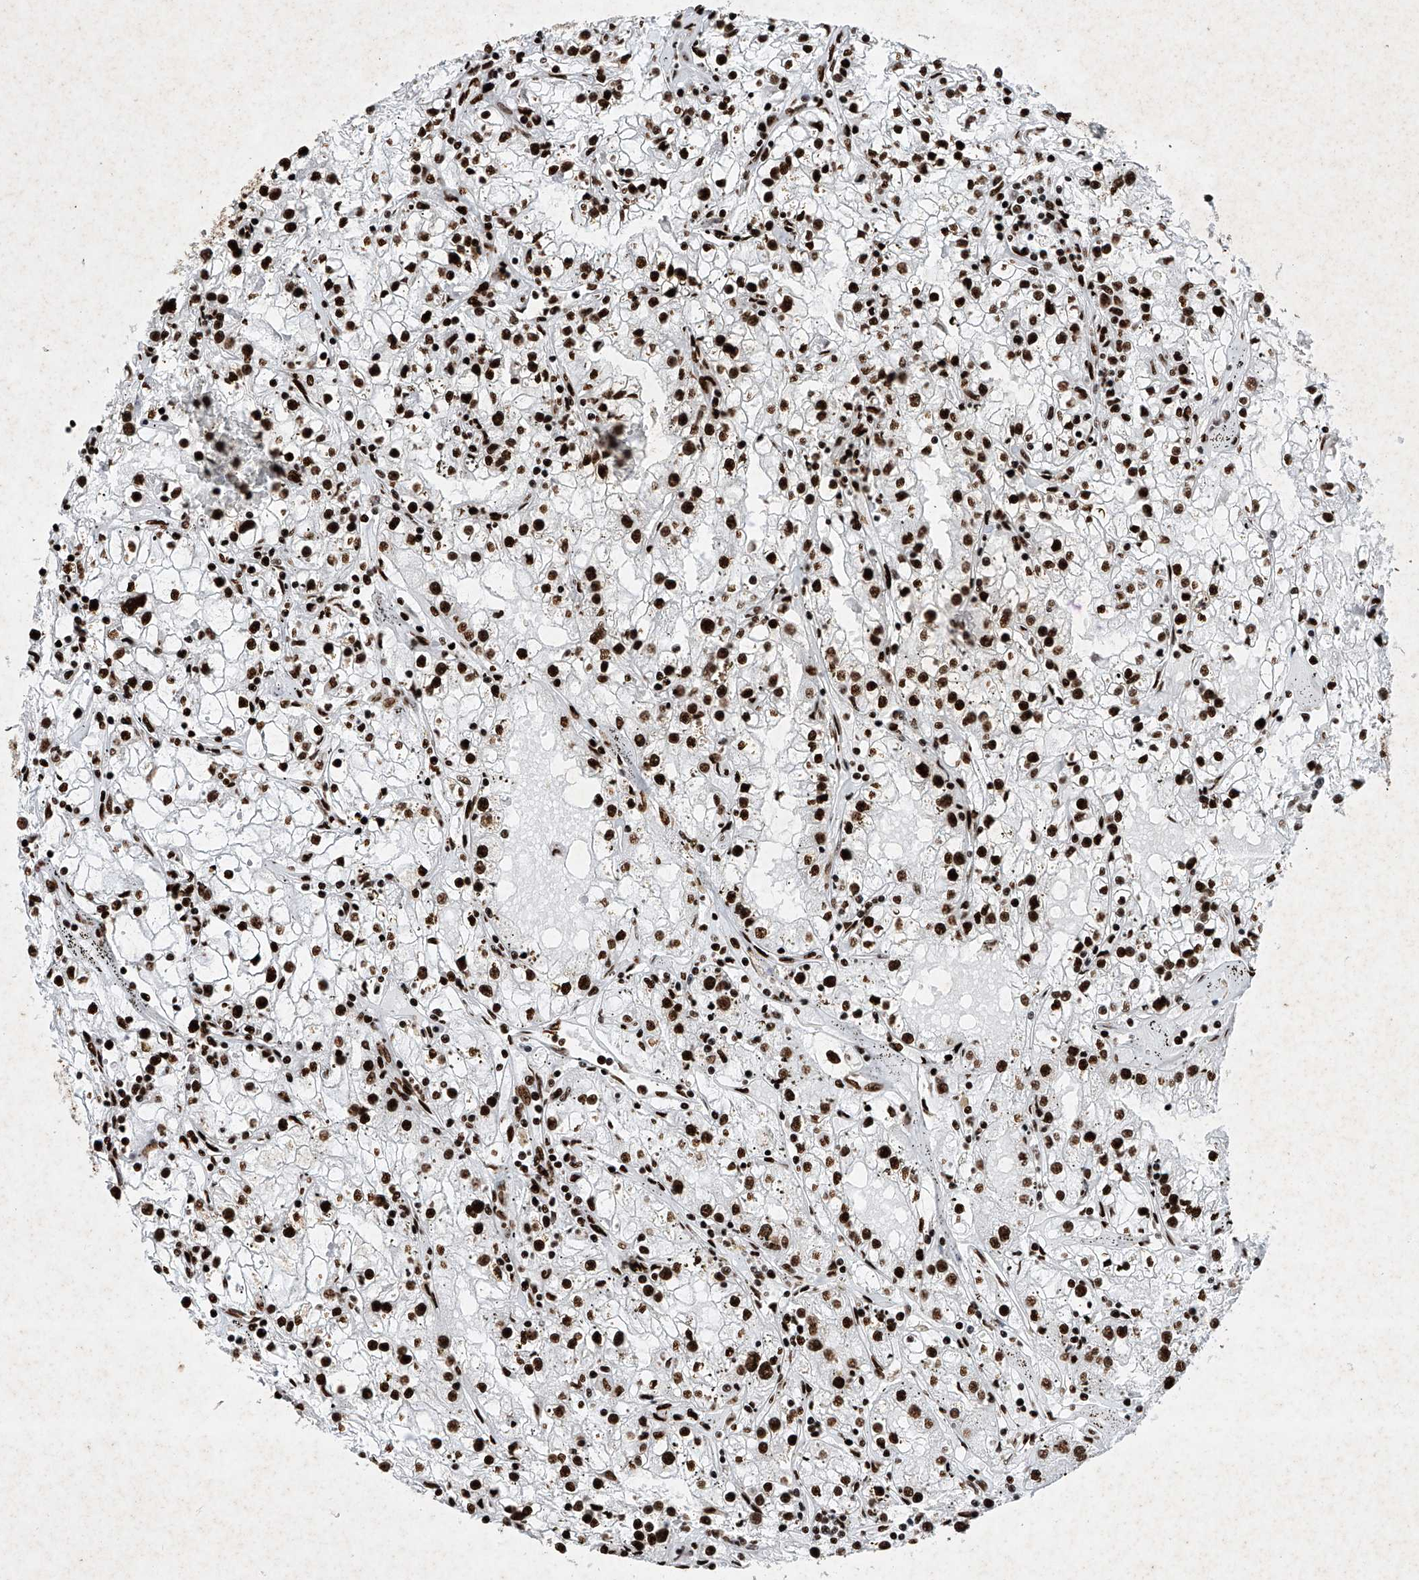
{"staining": {"intensity": "strong", "quantity": ">75%", "location": "nuclear"}, "tissue": "renal cancer", "cell_type": "Tumor cells", "image_type": "cancer", "snomed": [{"axis": "morphology", "description": "Adenocarcinoma, NOS"}, {"axis": "topography", "description": "Kidney"}], "caption": "Immunohistochemistry image of neoplastic tissue: renal cancer (adenocarcinoma) stained using immunohistochemistry exhibits high levels of strong protein expression localized specifically in the nuclear of tumor cells, appearing as a nuclear brown color.", "gene": "SRSF6", "patient": {"sex": "male", "age": 56}}